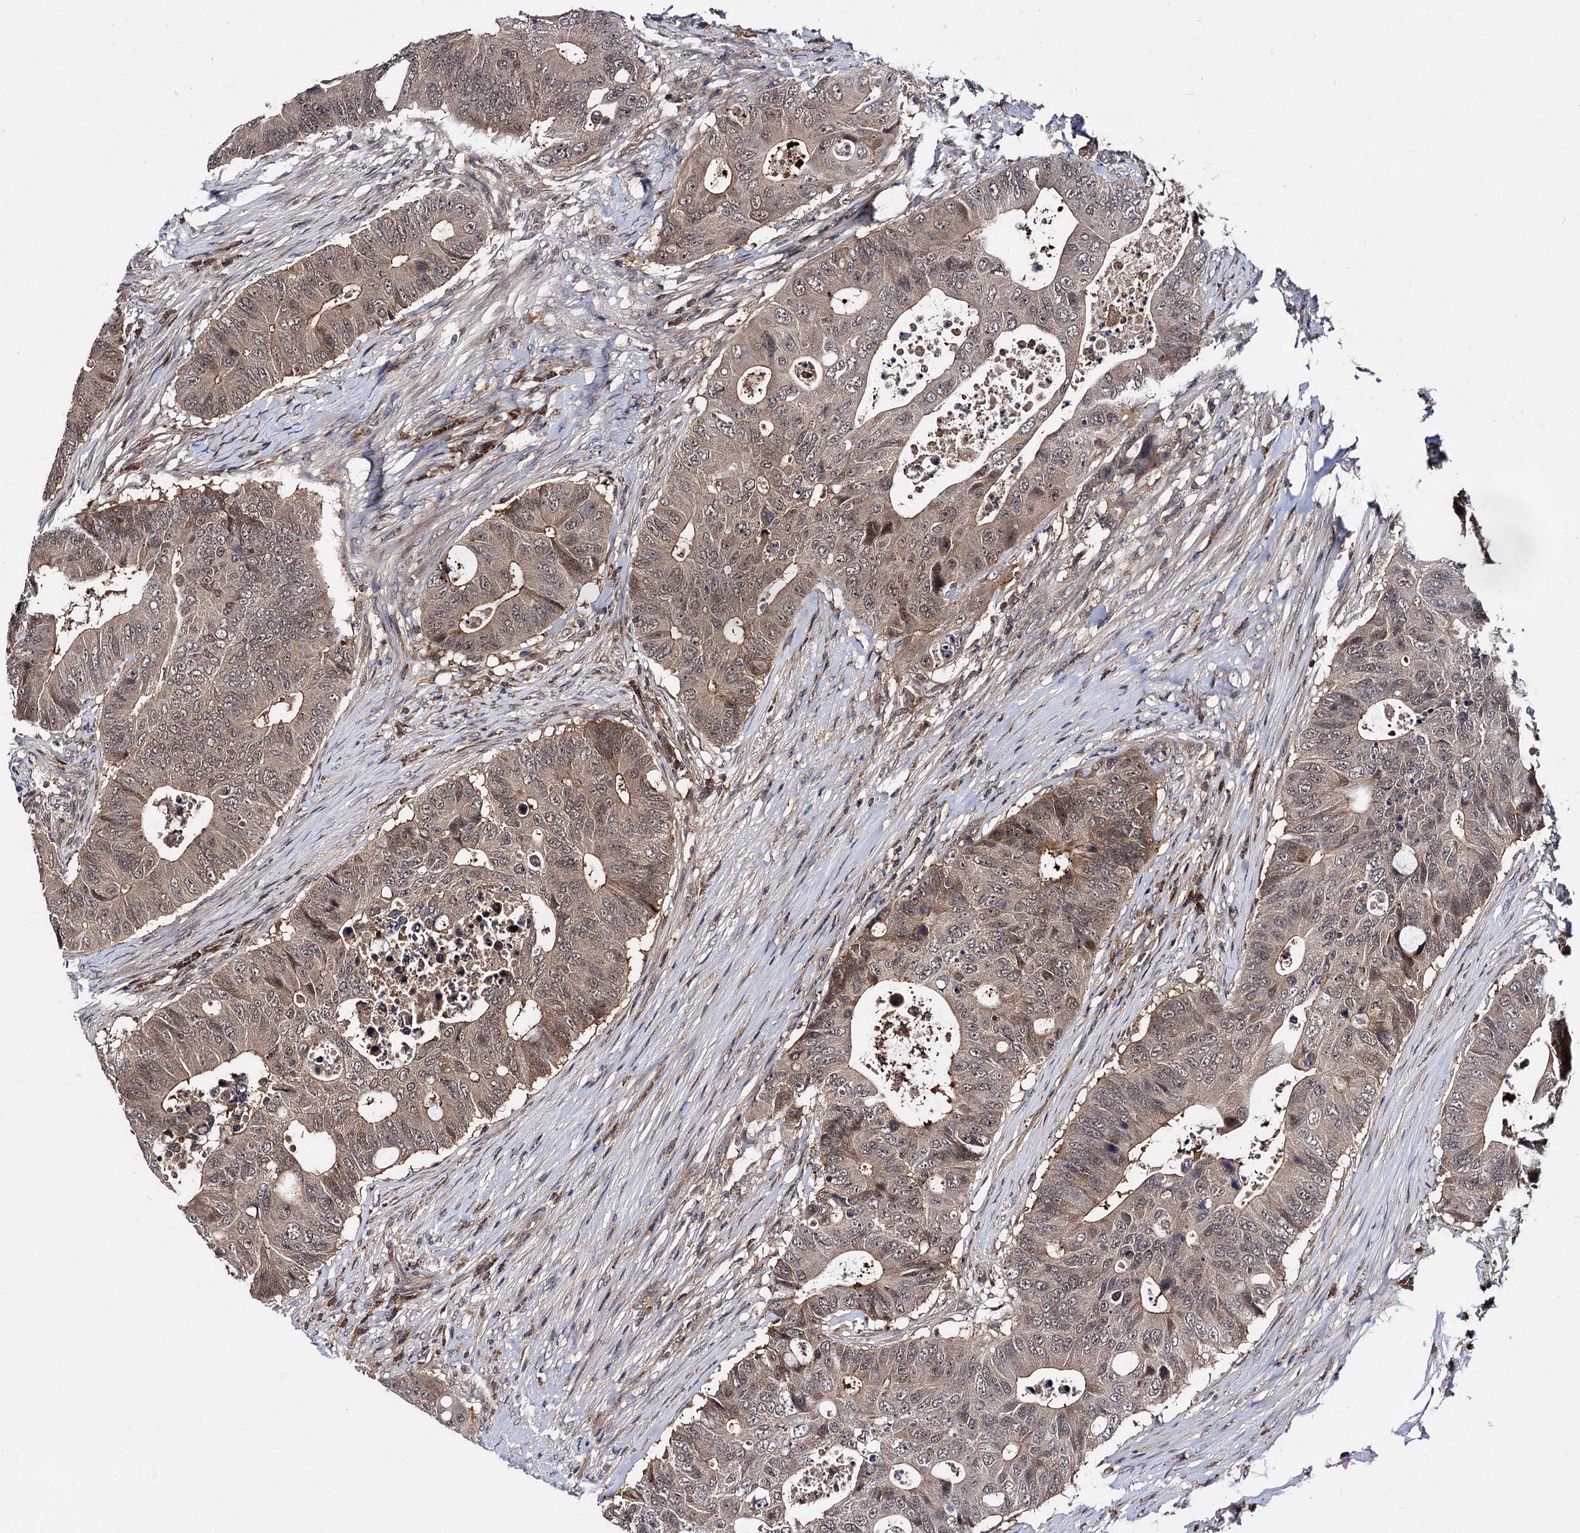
{"staining": {"intensity": "weak", "quantity": ">75%", "location": "cytoplasmic/membranous"}, "tissue": "colorectal cancer", "cell_type": "Tumor cells", "image_type": "cancer", "snomed": [{"axis": "morphology", "description": "Adenocarcinoma, NOS"}, {"axis": "topography", "description": "Colon"}], "caption": "A high-resolution image shows immunohistochemistry (IHC) staining of colorectal adenocarcinoma, which displays weak cytoplasmic/membranous staining in approximately >75% of tumor cells. (Stains: DAB in brown, nuclei in blue, Microscopy: brightfield microscopy at high magnification).", "gene": "MICAL2", "patient": {"sex": "male", "age": 71}}